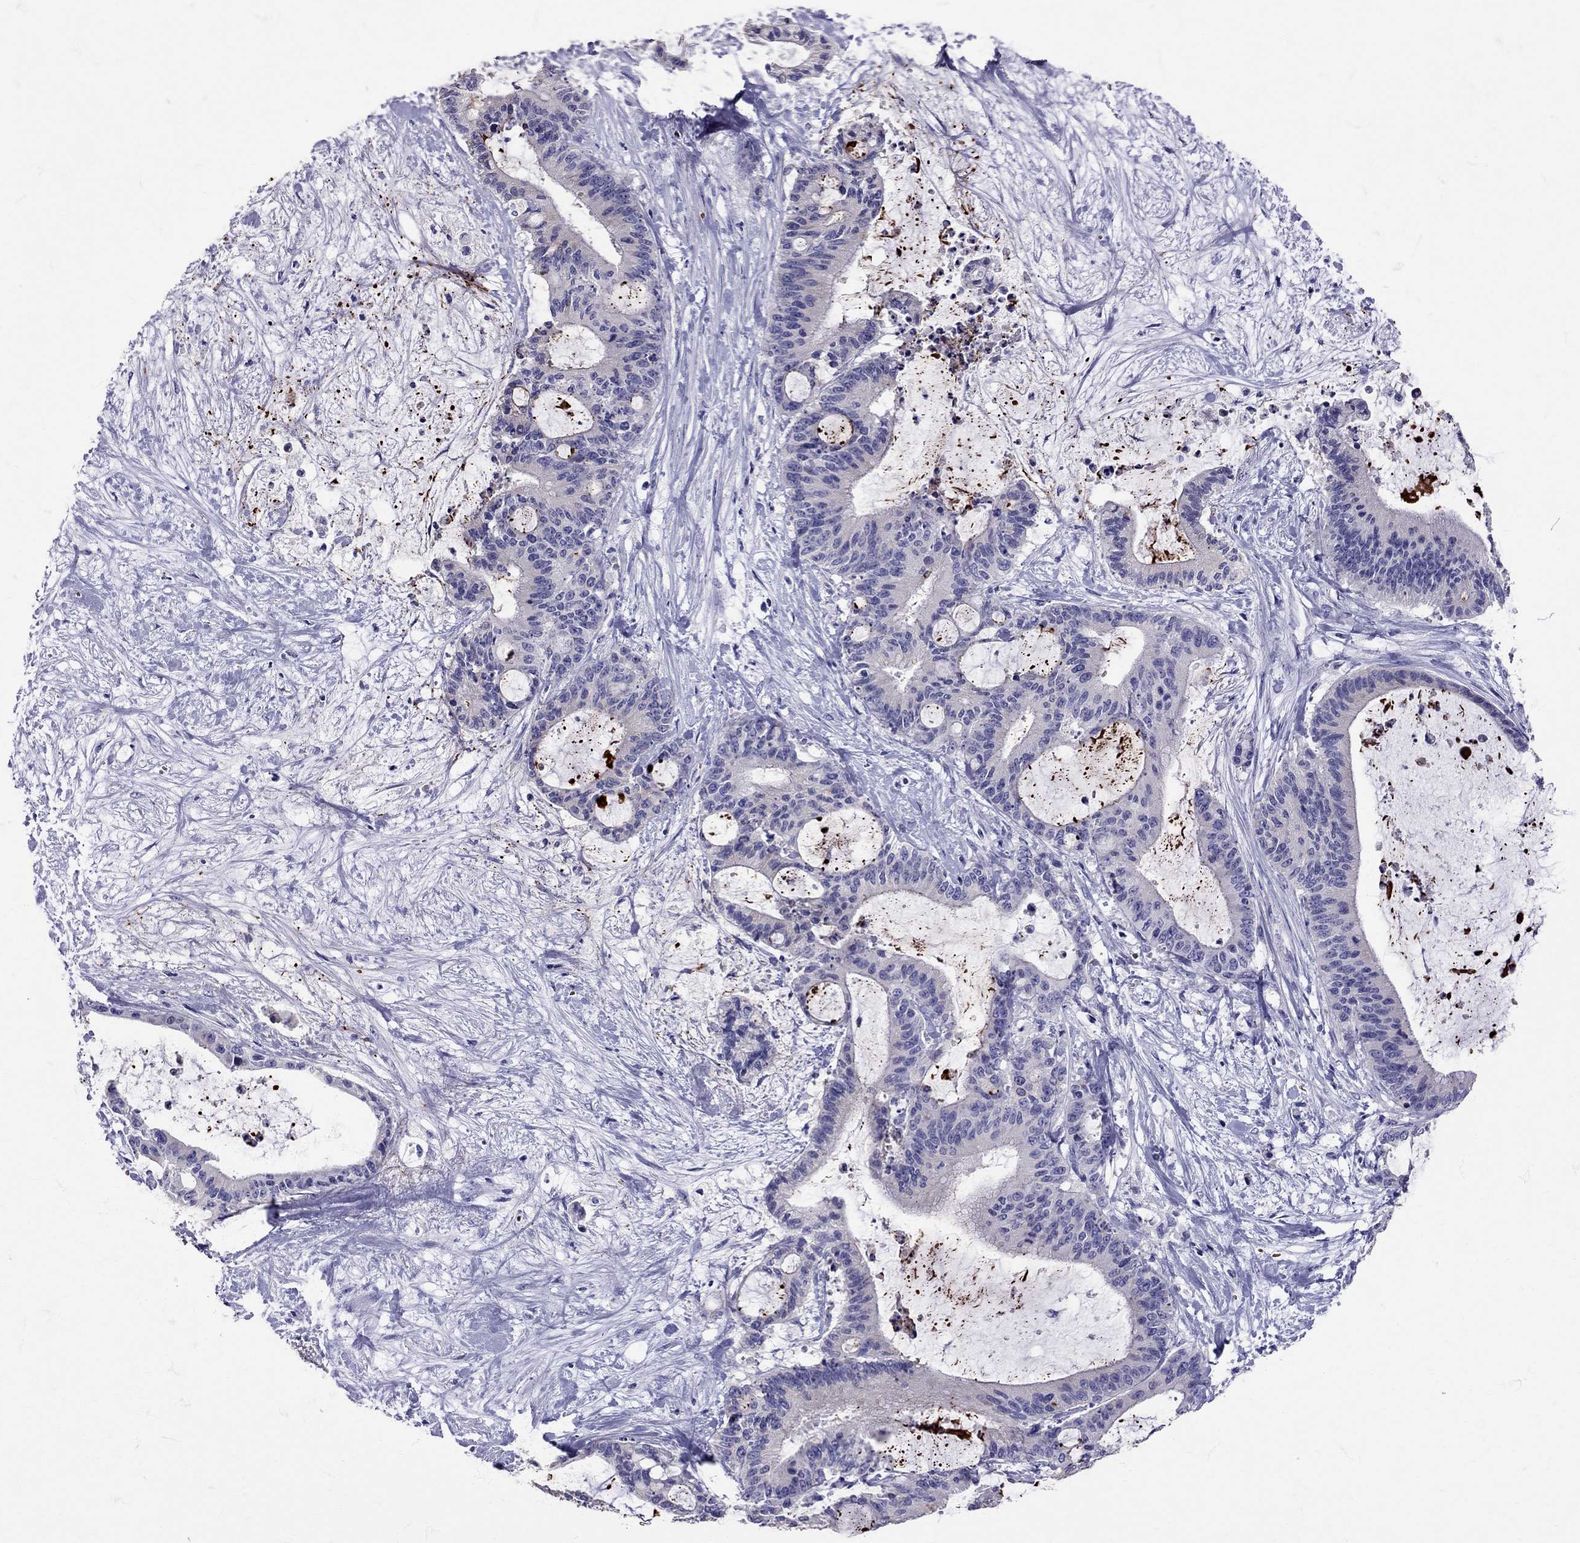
{"staining": {"intensity": "negative", "quantity": "none", "location": "none"}, "tissue": "liver cancer", "cell_type": "Tumor cells", "image_type": "cancer", "snomed": [{"axis": "morphology", "description": "Cholangiocarcinoma"}, {"axis": "topography", "description": "Liver"}], "caption": "Protein analysis of liver cancer displays no significant positivity in tumor cells. The staining is performed using DAB brown chromogen with nuclei counter-stained in using hematoxylin.", "gene": "TBR1", "patient": {"sex": "female", "age": 73}}